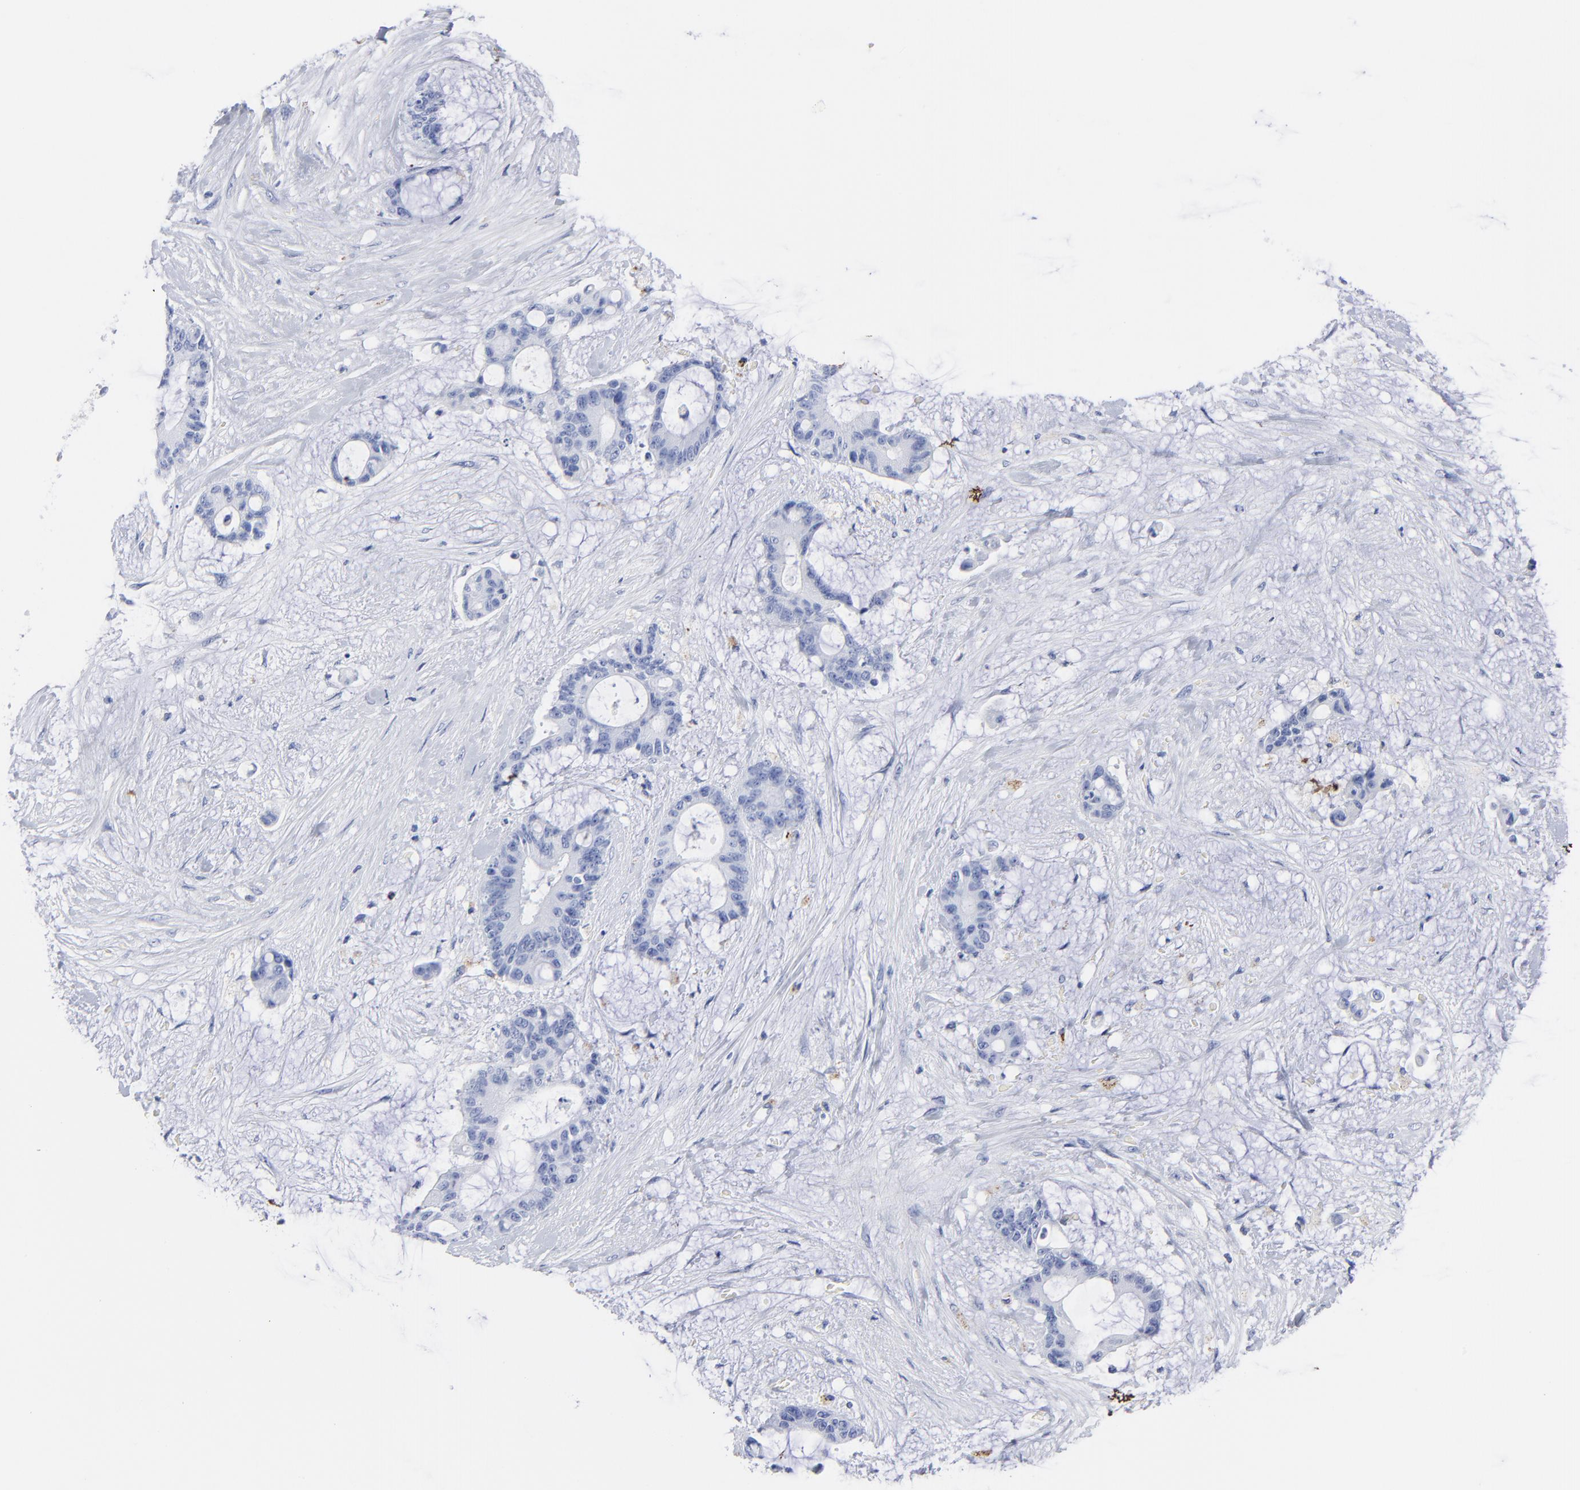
{"staining": {"intensity": "negative", "quantity": "none", "location": "none"}, "tissue": "liver cancer", "cell_type": "Tumor cells", "image_type": "cancer", "snomed": [{"axis": "morphology", "description": "Cholangiocarcinoma"}, {"axis": "topography", "description": "Liver"}], "caption": "Immunohistochemistry image of liver cancer (cholangiocarcinoma) stained for a protein (brown), which displays no expression in tumor cells.", "gene": "CPVL", "patient": {"sex": "female", "age": 73}}